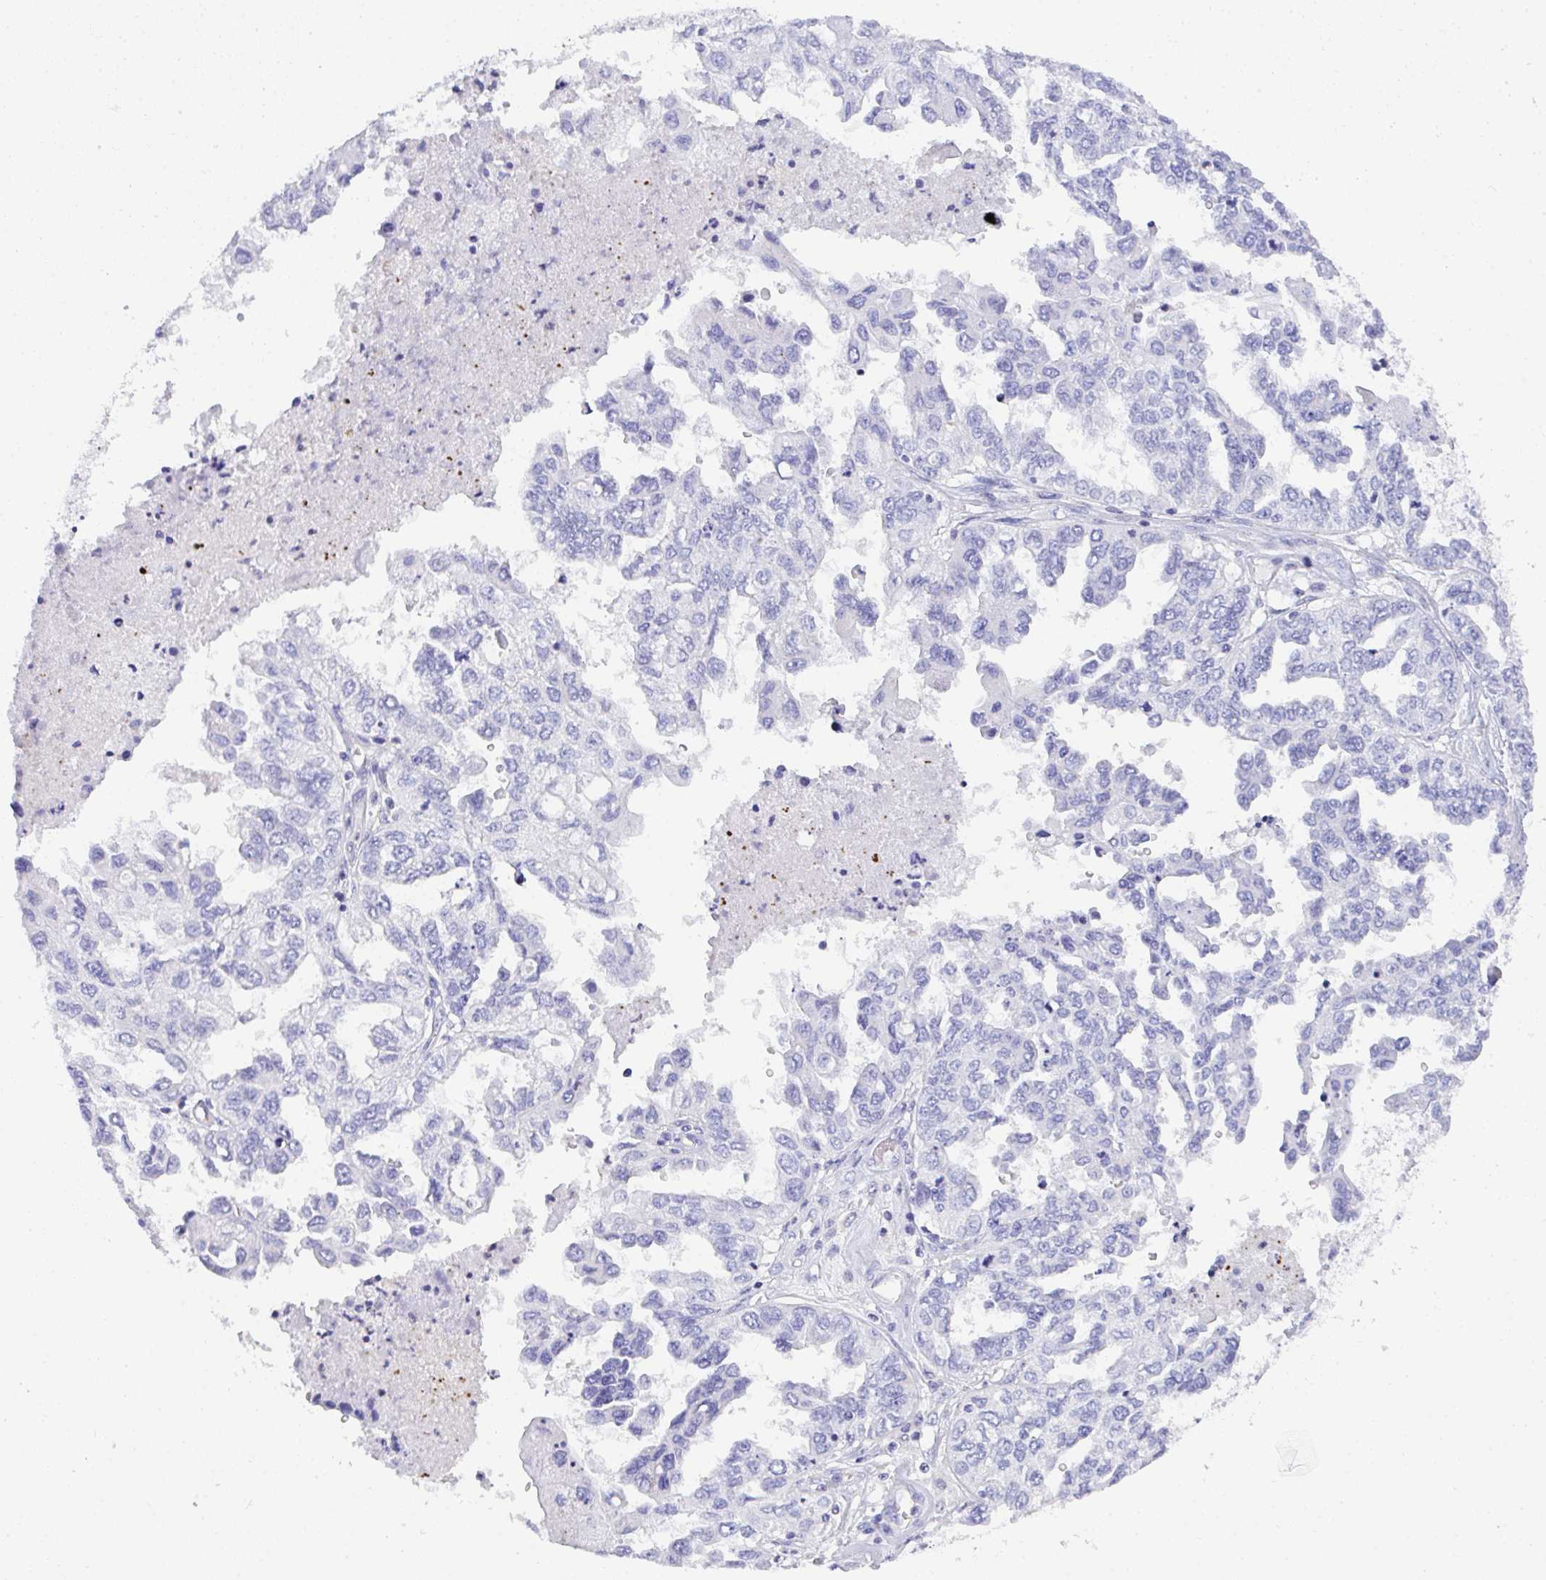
{"staining": {"intensity": "negative", "quantity": "none", "location": "none"}, "tissue": "ovarian cancer", "cell_type": "Tumor cells", "image_type": "cancer", "snomed": [{"axis": "morphology", "description": "Cystadenocarcinoma, serous, NOS"}, {"axis": "topography", "description": "Ovary"}], "caption": "Immunohistochemistry (IHC) image of serous cystadenocarcinoma (ovarian) stained for a protein (brown), which shows no expression in tumor cells.", "gene": "TNFAIP8", "patient": {"sex": "female", "age": 53}}